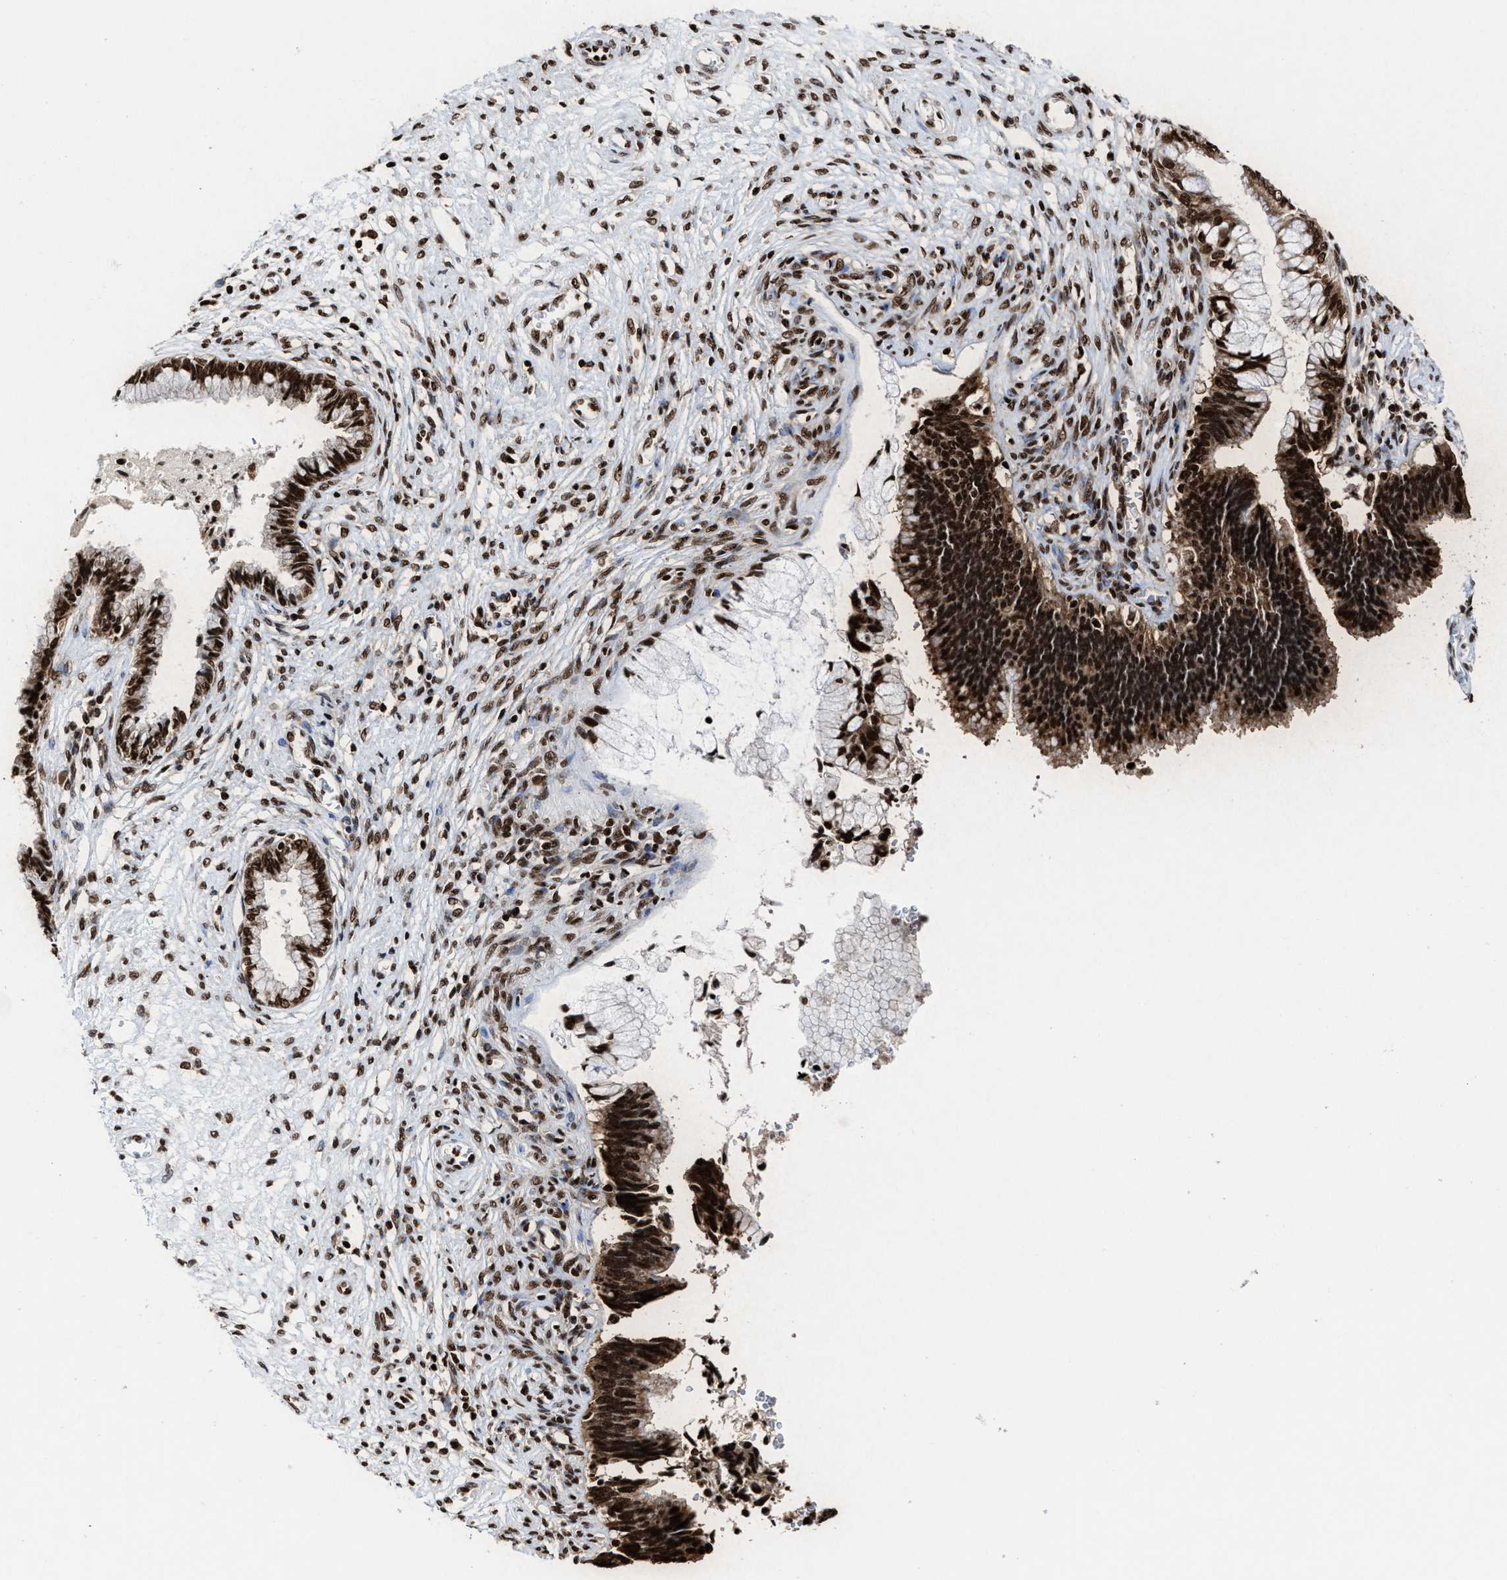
{"staining": {"intensity": "strong", "quantity": ">75%", "location": "cytoplasmic/membranous,nuclear"}, "tissue": "cervical cancer", "cell_type": "Tumor cells", "image_type": "cancer", "snomed": [{"axis": "morphology", "description": "Adenocarcinoma, NOS"}, {"axis": "topography", "description": "Cervix"}], "caption": "About >75% of tumor cells in cervical adenocarcinoma show strong cytoplasmic/membranous and nuclear protein positivity as visualized by brown immunohistochemical staining.", "gene": "ALYREF", "patient": {"sex": "female", "age": 44}}